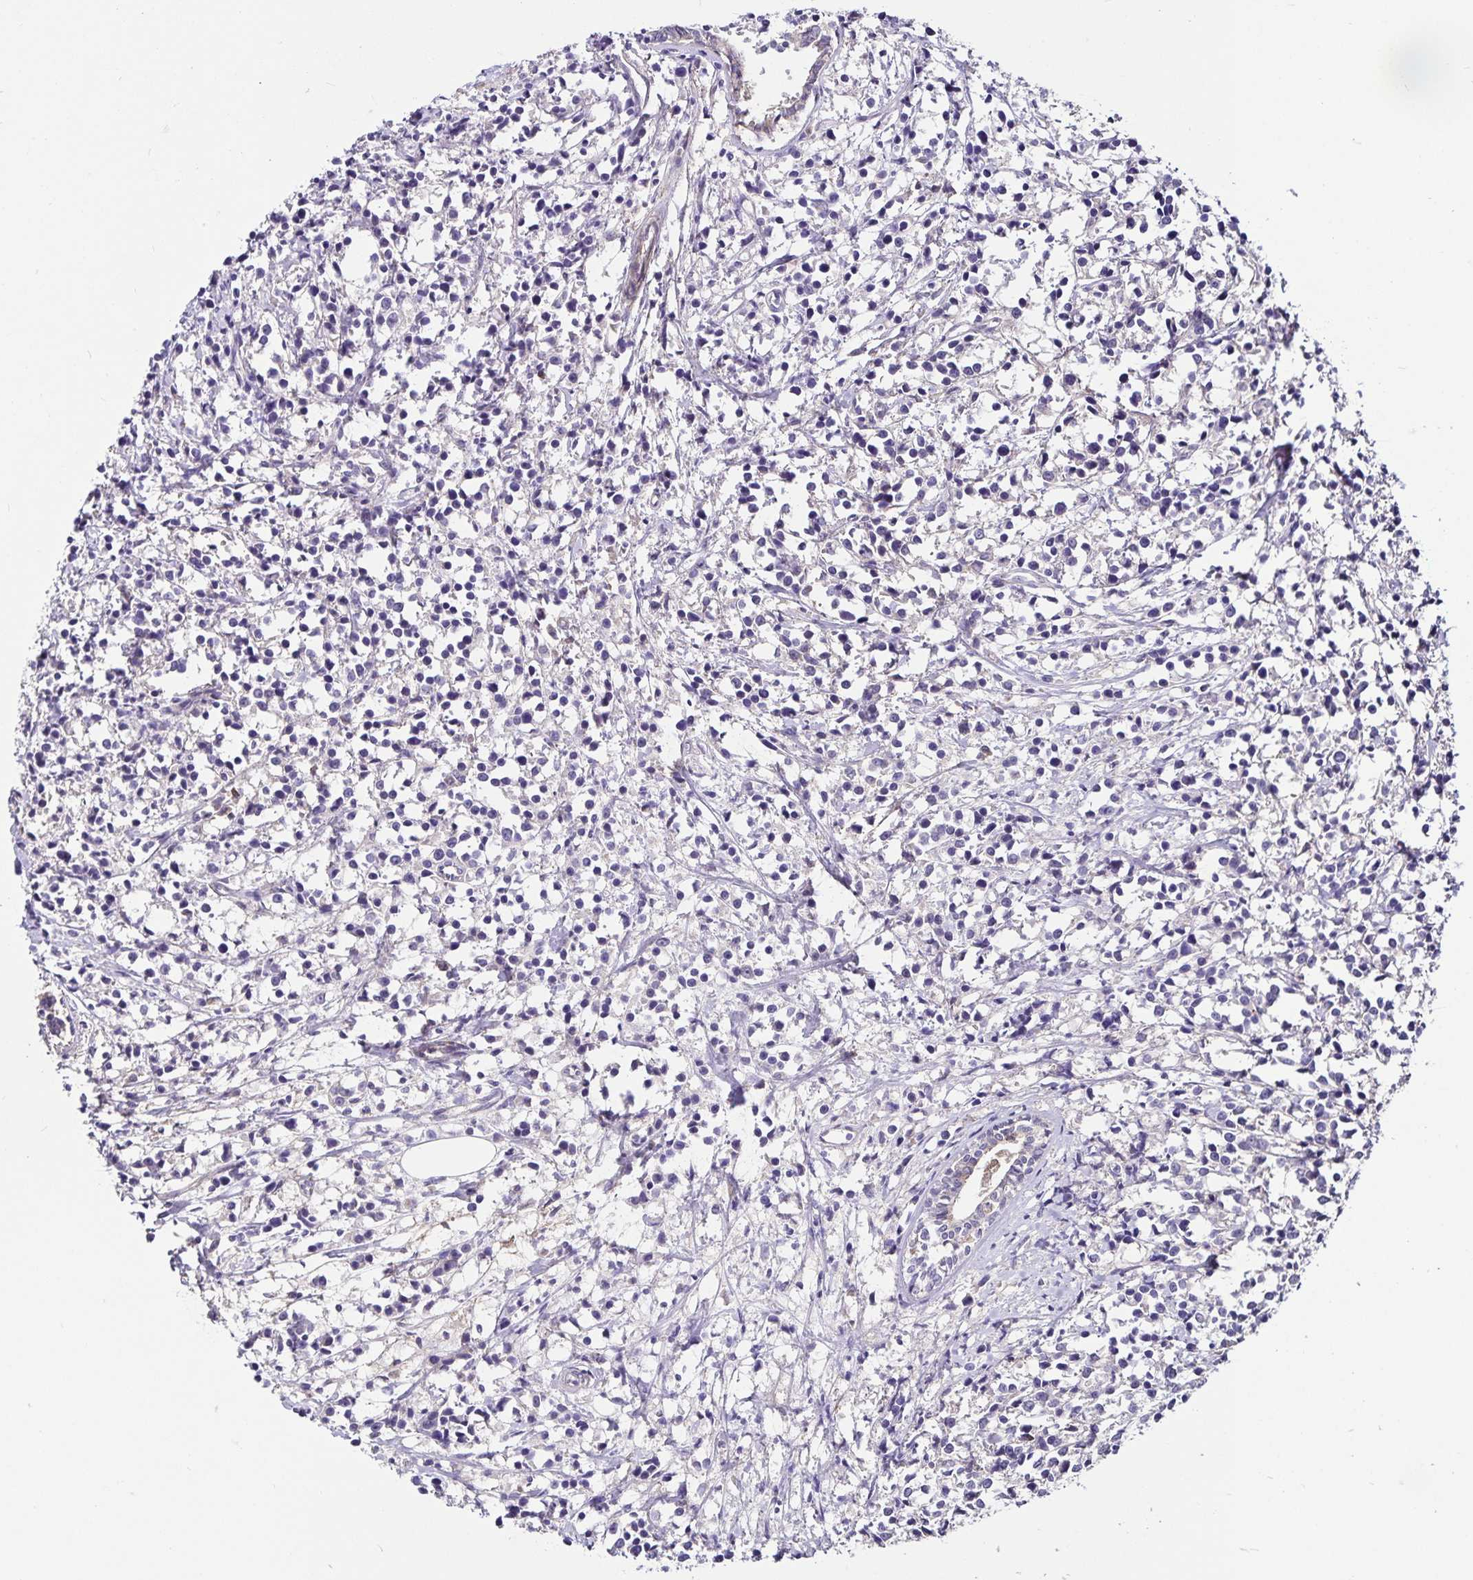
{"staining": {"intensity": "negative", "quantity": "none", "location": "none"}, "tissue": "breast cancer", "cell_type": "Tumor cells", "image_type": "cancer", "snomed": [{"axis": "morphology", "description": "Duct carcinoma"}, {"axis": "topography", "description": "Breast"}], "caption": "Immunohistochemistry (IHC) photomicrograph of breast invasive ductal carcinoma stained for a protein (brown), which reveals no staining in tumor cells.", "gene": "GNG12", "patient": {"sex": "female", "age": 80}}